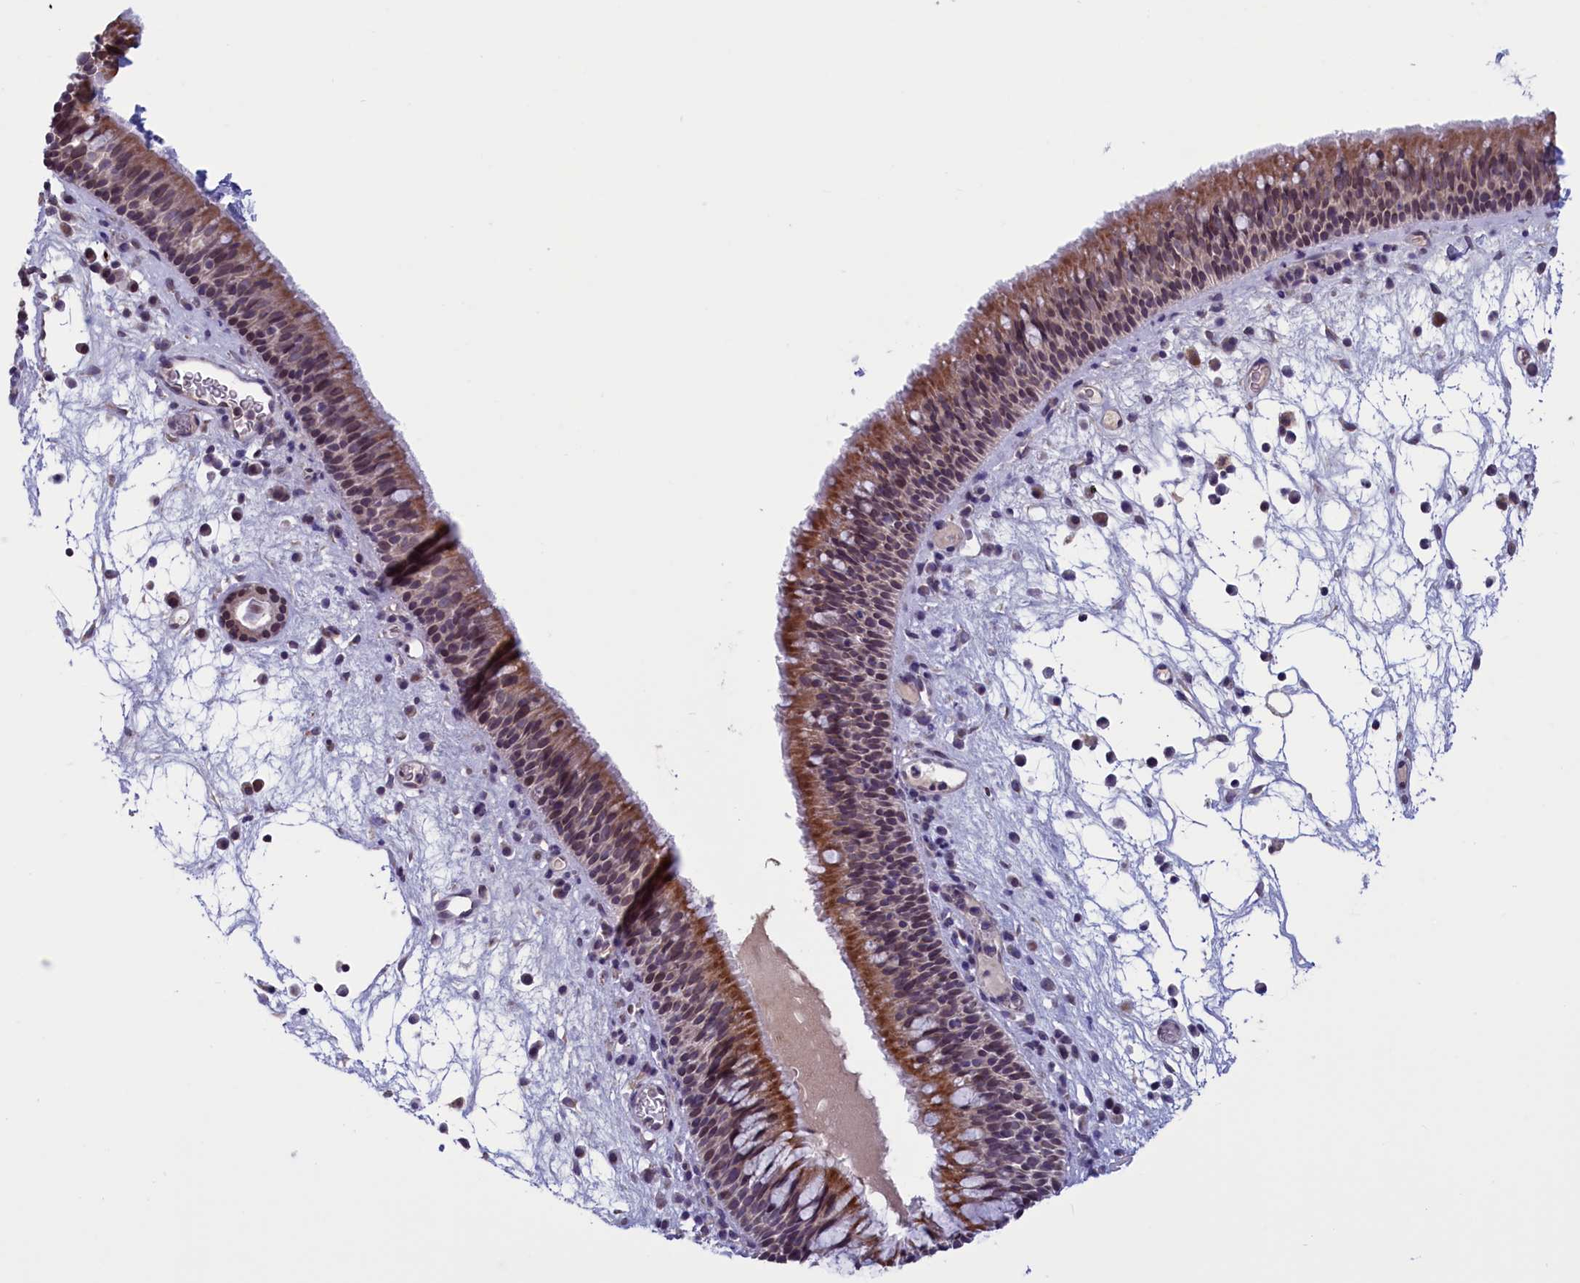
{"staining": {"intensity": "moderate", "quantity": "25%-75%", "location": "cytoplasmic/membranous,nuclear"}, "tissue": "nasopharynx", "cell_type": "Respiratory epithelial cells", "image_type": "normal", "snomed": [{"axis": "morphology", "description": "Normal tissue, NOS"}, {"axis": "morphology", "description": "Inflammation, NOS"}, {"axis": "morphology", "description": "Malignant melanoma, Metastatic site"}, {"axis": "topography", "description": "Nasopharynx"}], "caption": "This is a histology image of IHC staining of unremarkable nasopharynx, which shows moderate expression in the cytoplasmic/membranous,nuclear of respiratory epithelial cells.", "gene": "PARS2", "patient": {"sex": "male", "age": 70}}